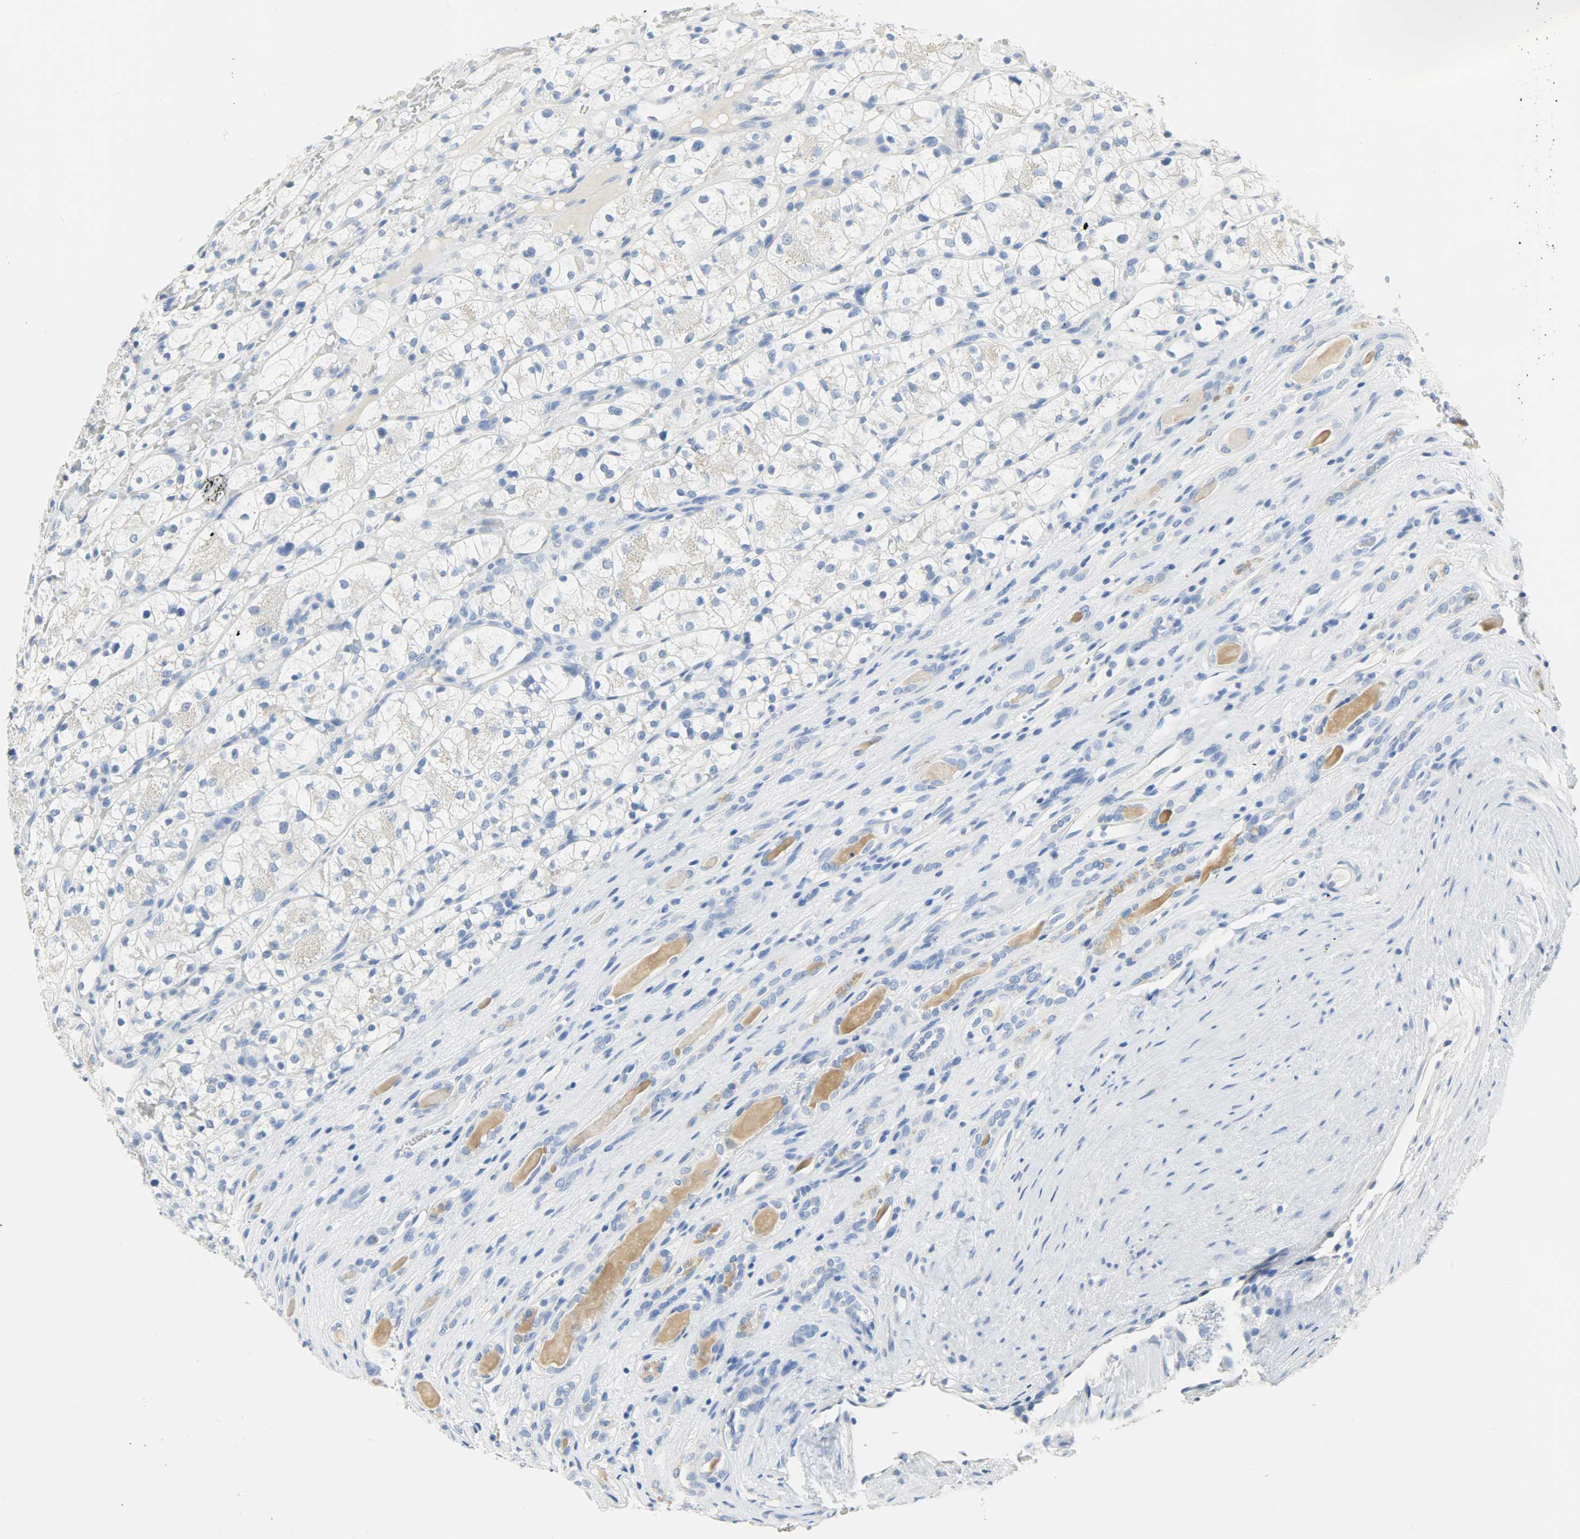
{"staining": {"intensity": "negative", "quantity": "none", "location": "none"}, "tissue": "renal cancer", "cell_type": "Tumor cells", "image_type": "cancer", "snomed": [{"axis": "morphology", "description": "Adenocarcinoma, NOS"}, {"axis": "topography", "description": "Kidney"}], "caption": "Tumor cells show no significant protein positivity in adenocarcinoma (renal). (DAB IHC visualized using brightfield microscopy, high magnification).", "gene": "CA3", "patient": {"sex": "female", "age": 60}}